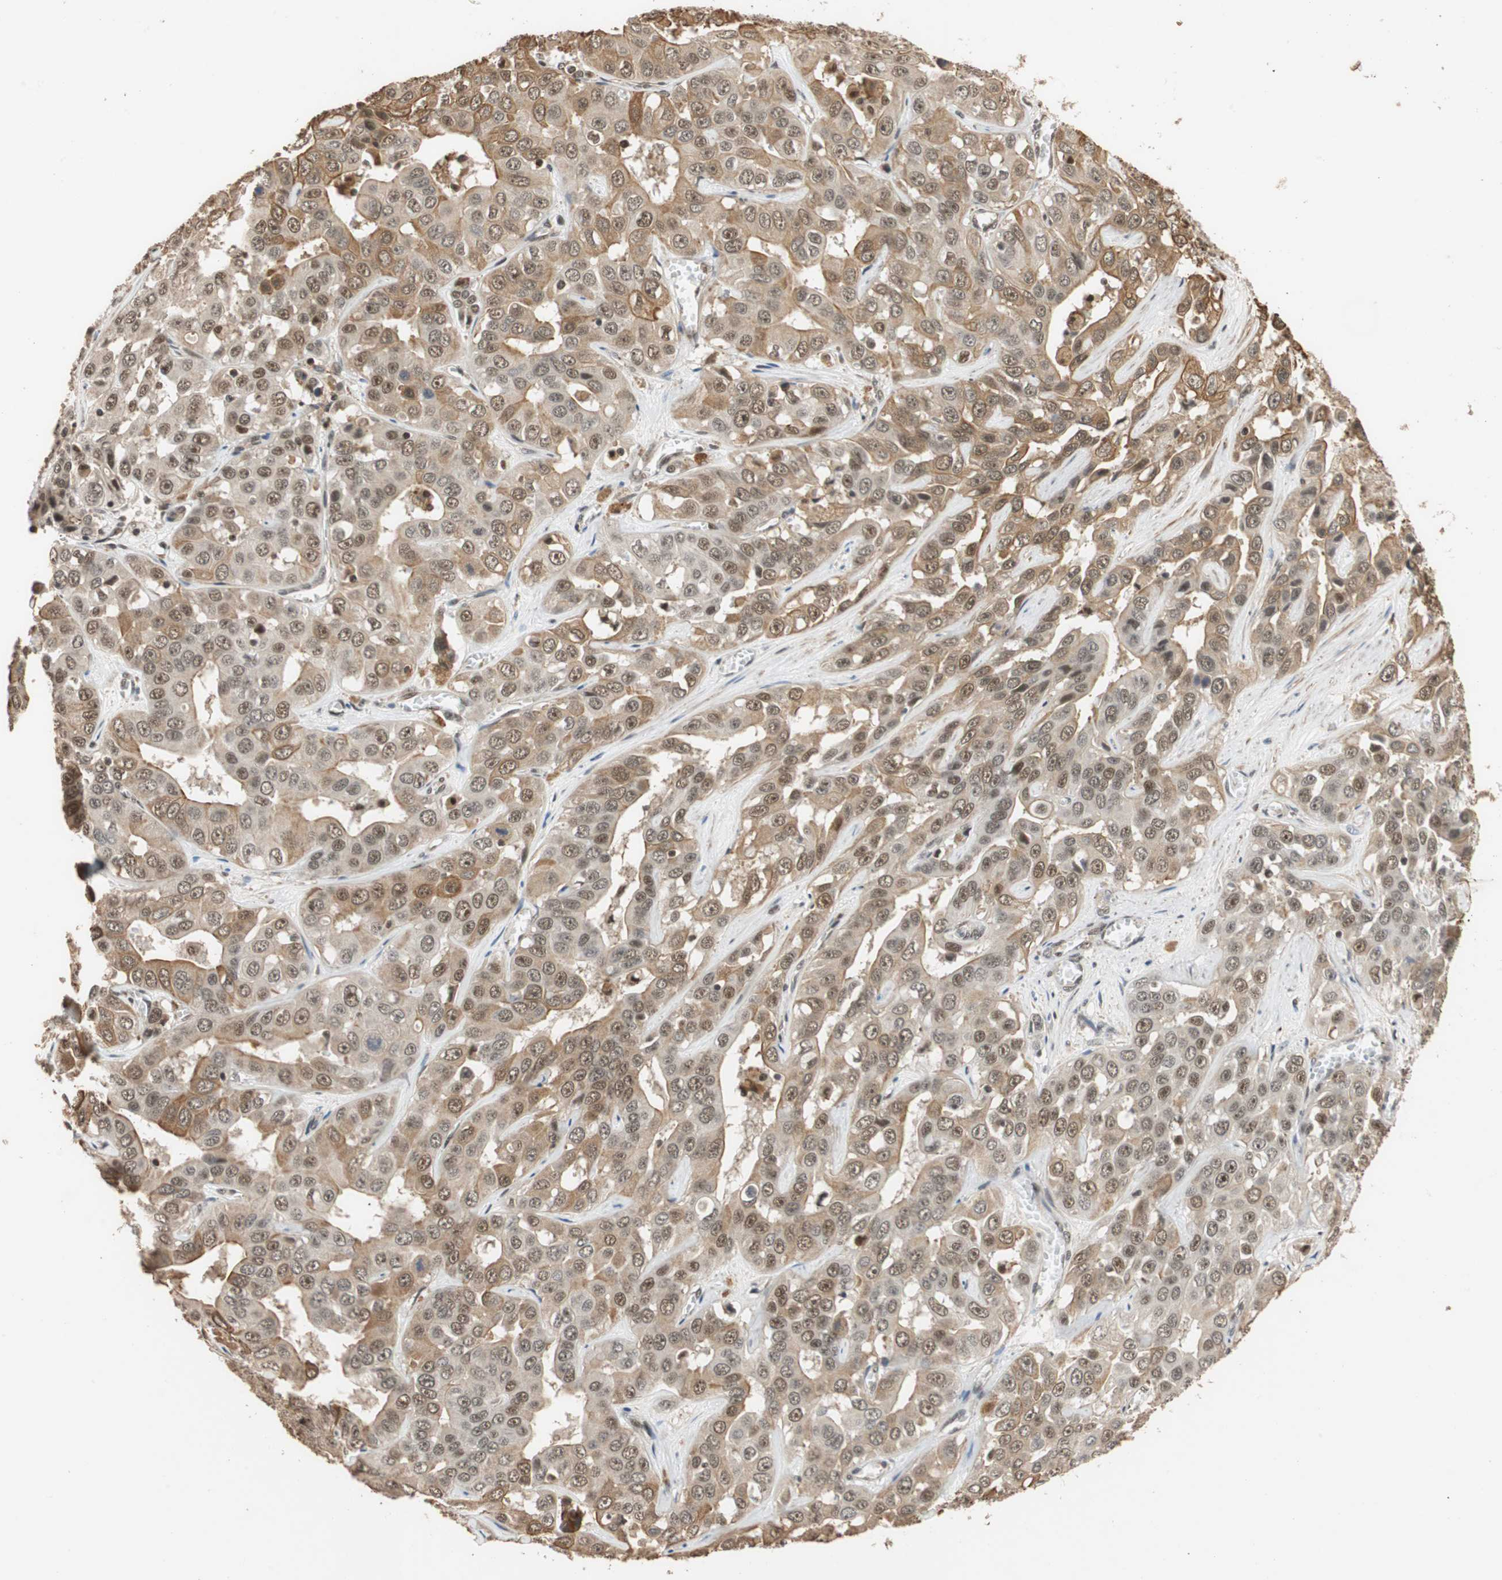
{"staining": {"intensity": "moderate", "quantity": ">75%", "location": "cytoplasmic/membranous,nuclear"}, "tissue": "liver cancer", "cell_type": "Tumor cells", "image_type": "cancer", "snomed": [{"axis": "morphology", "description": "Cholangiocarcinoma"}, {"axis": "topography", "description": "Liver"}], "caption": "Tumor cells display medium levels of moderate cytoplasmic/membranous and nuclear positivity in about >75% of cells in human liver cancer.", "gene": "CDC5L", "patient": {"sex": "female", "age": 52}}